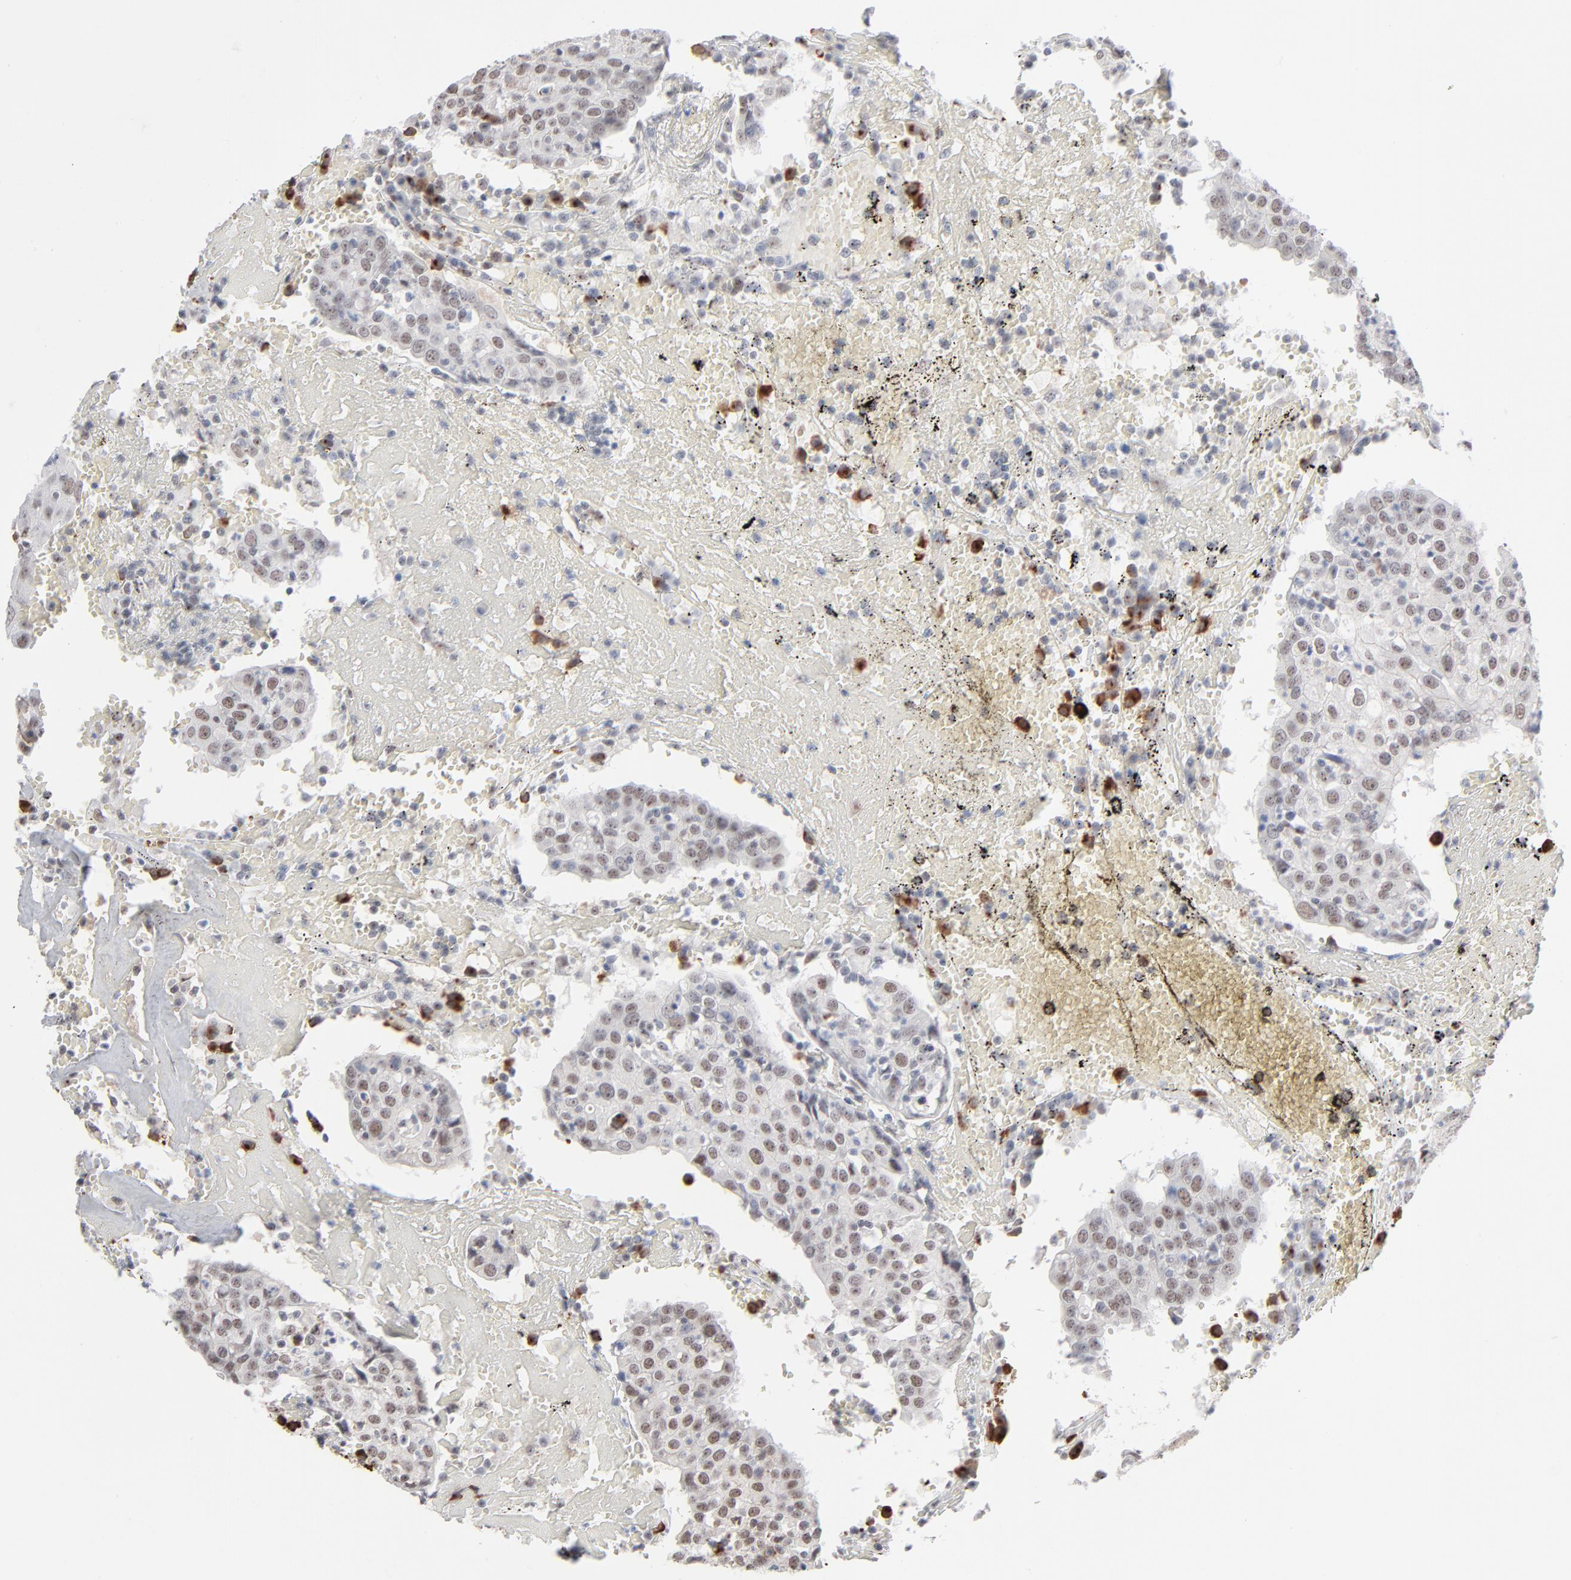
{"staining": {"intensity": "moderate", "quantity": ">75%", "location": "nuclear"}, "tissue": "head and neck cancer", "cell_type": "Tumor cells", "image_type": "cancer", "snomed": [{"axis": "morphology", "description": "Adenocarcinoma, NOS"}, {"axis": "topography", "description": "Salivary gland"}, {"axis": "topography", "description": "Head-Neck"}], "caption": "Head and neck cancer (adenocarcinoma) was stained to show a protein in brown. There is medium levels of moderate nuclear positivity in approximately >75% of tumor cells.", "gene": "MPHOSPH6", "patient": {"sex": "female", "age": 65}}